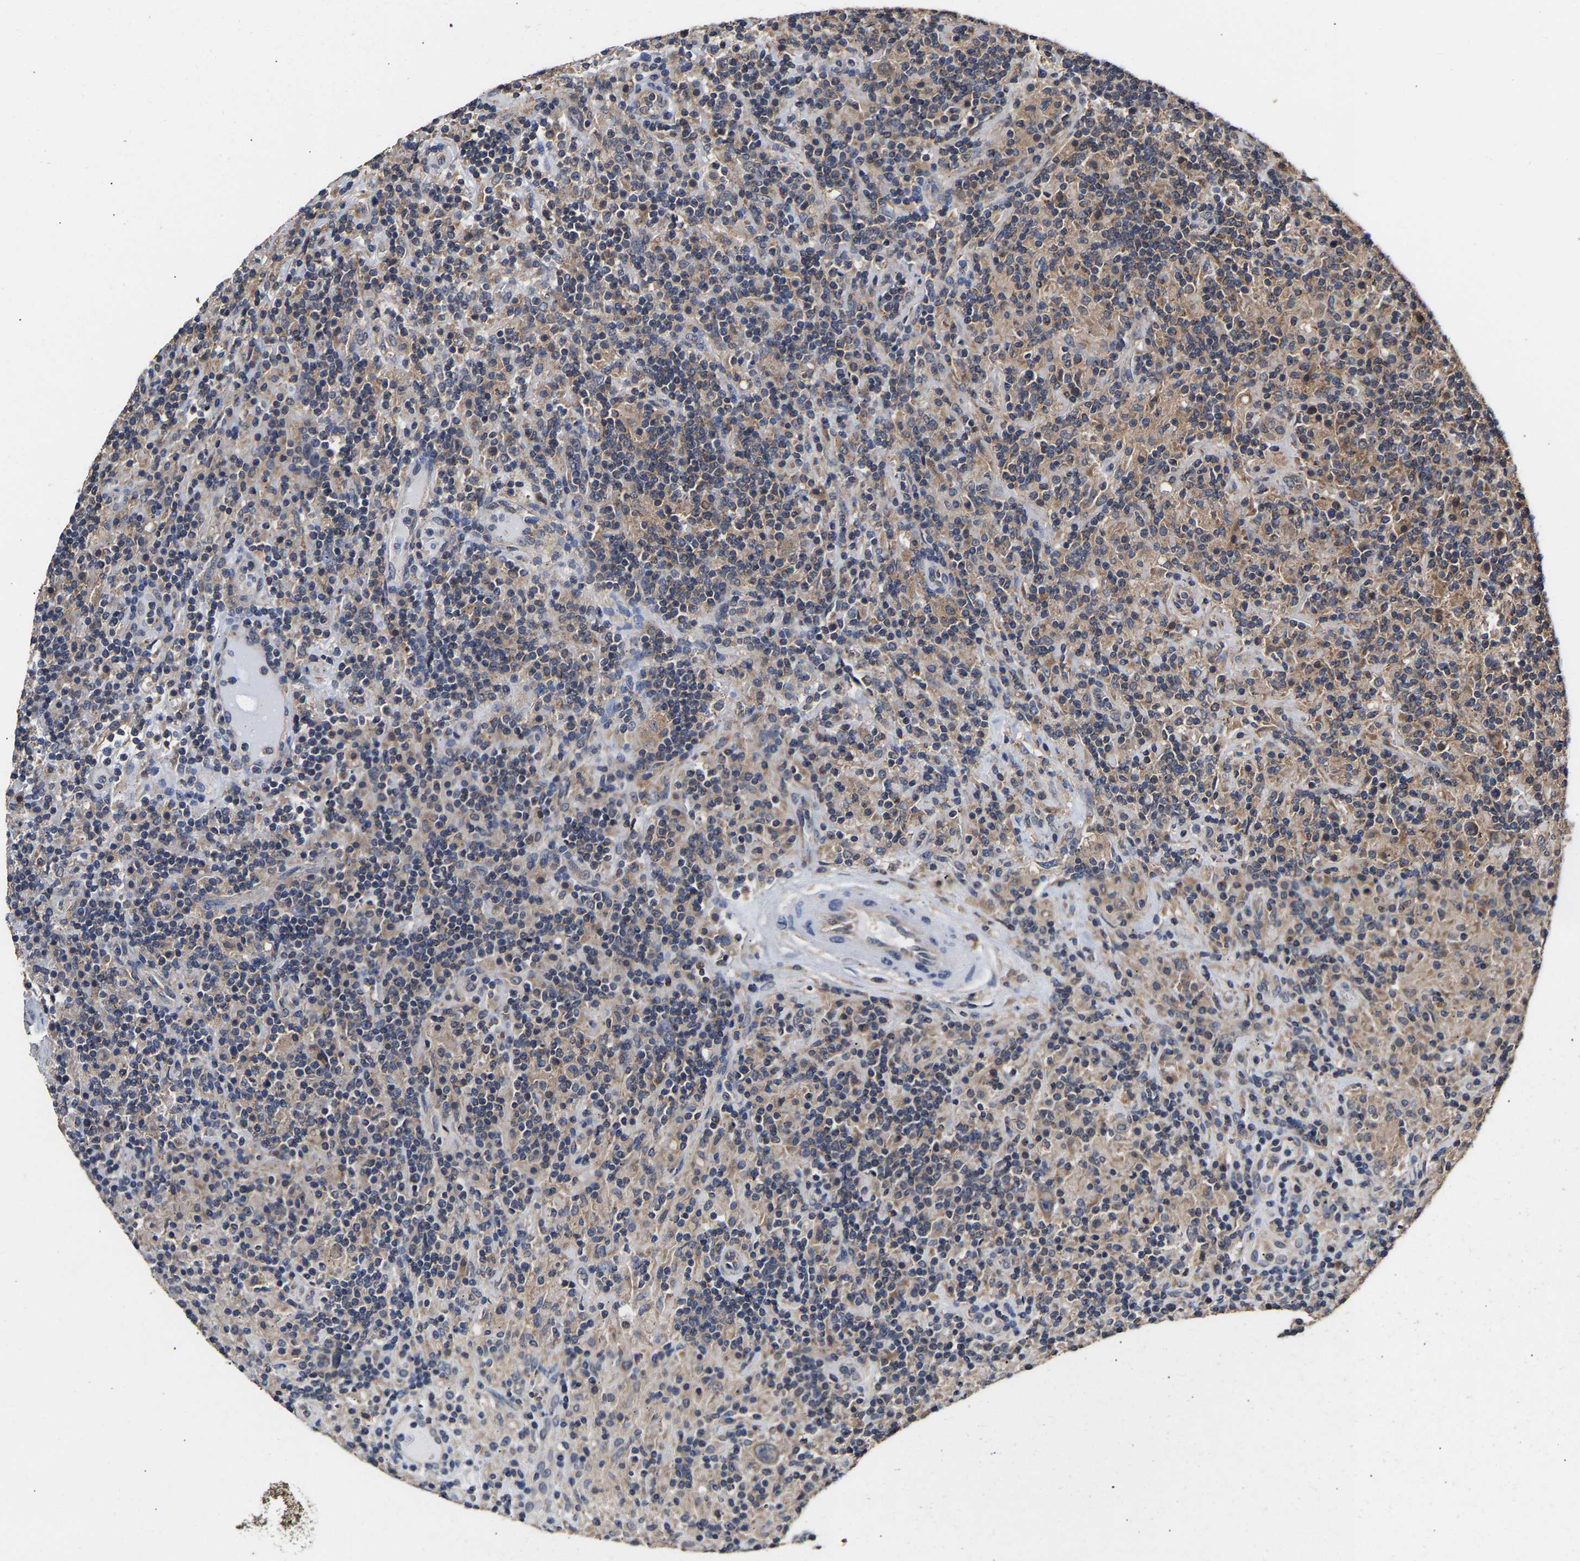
{"staining": {"intensity": "moderate", "quantity": ">75%", "location": "cytoplasmic/membranous"}, "tissue": "lymphoma", "cell_type": "Tumor cells", "image_type": "cancer", "snomed": [{"axis": "morphology", "description": "Hodgkin's disease, NOS"}, {"axis": "topography", "description": "Lymph node"}], "caption": "A histopathology image showing moderate cytoplasmic/membranous expression in about >75% of tumor cells in lymphoma, as visualized by brown immunohistochemical staining.", "gene": "ZNF26", "patient": {"sex": "male", "age": 70}}